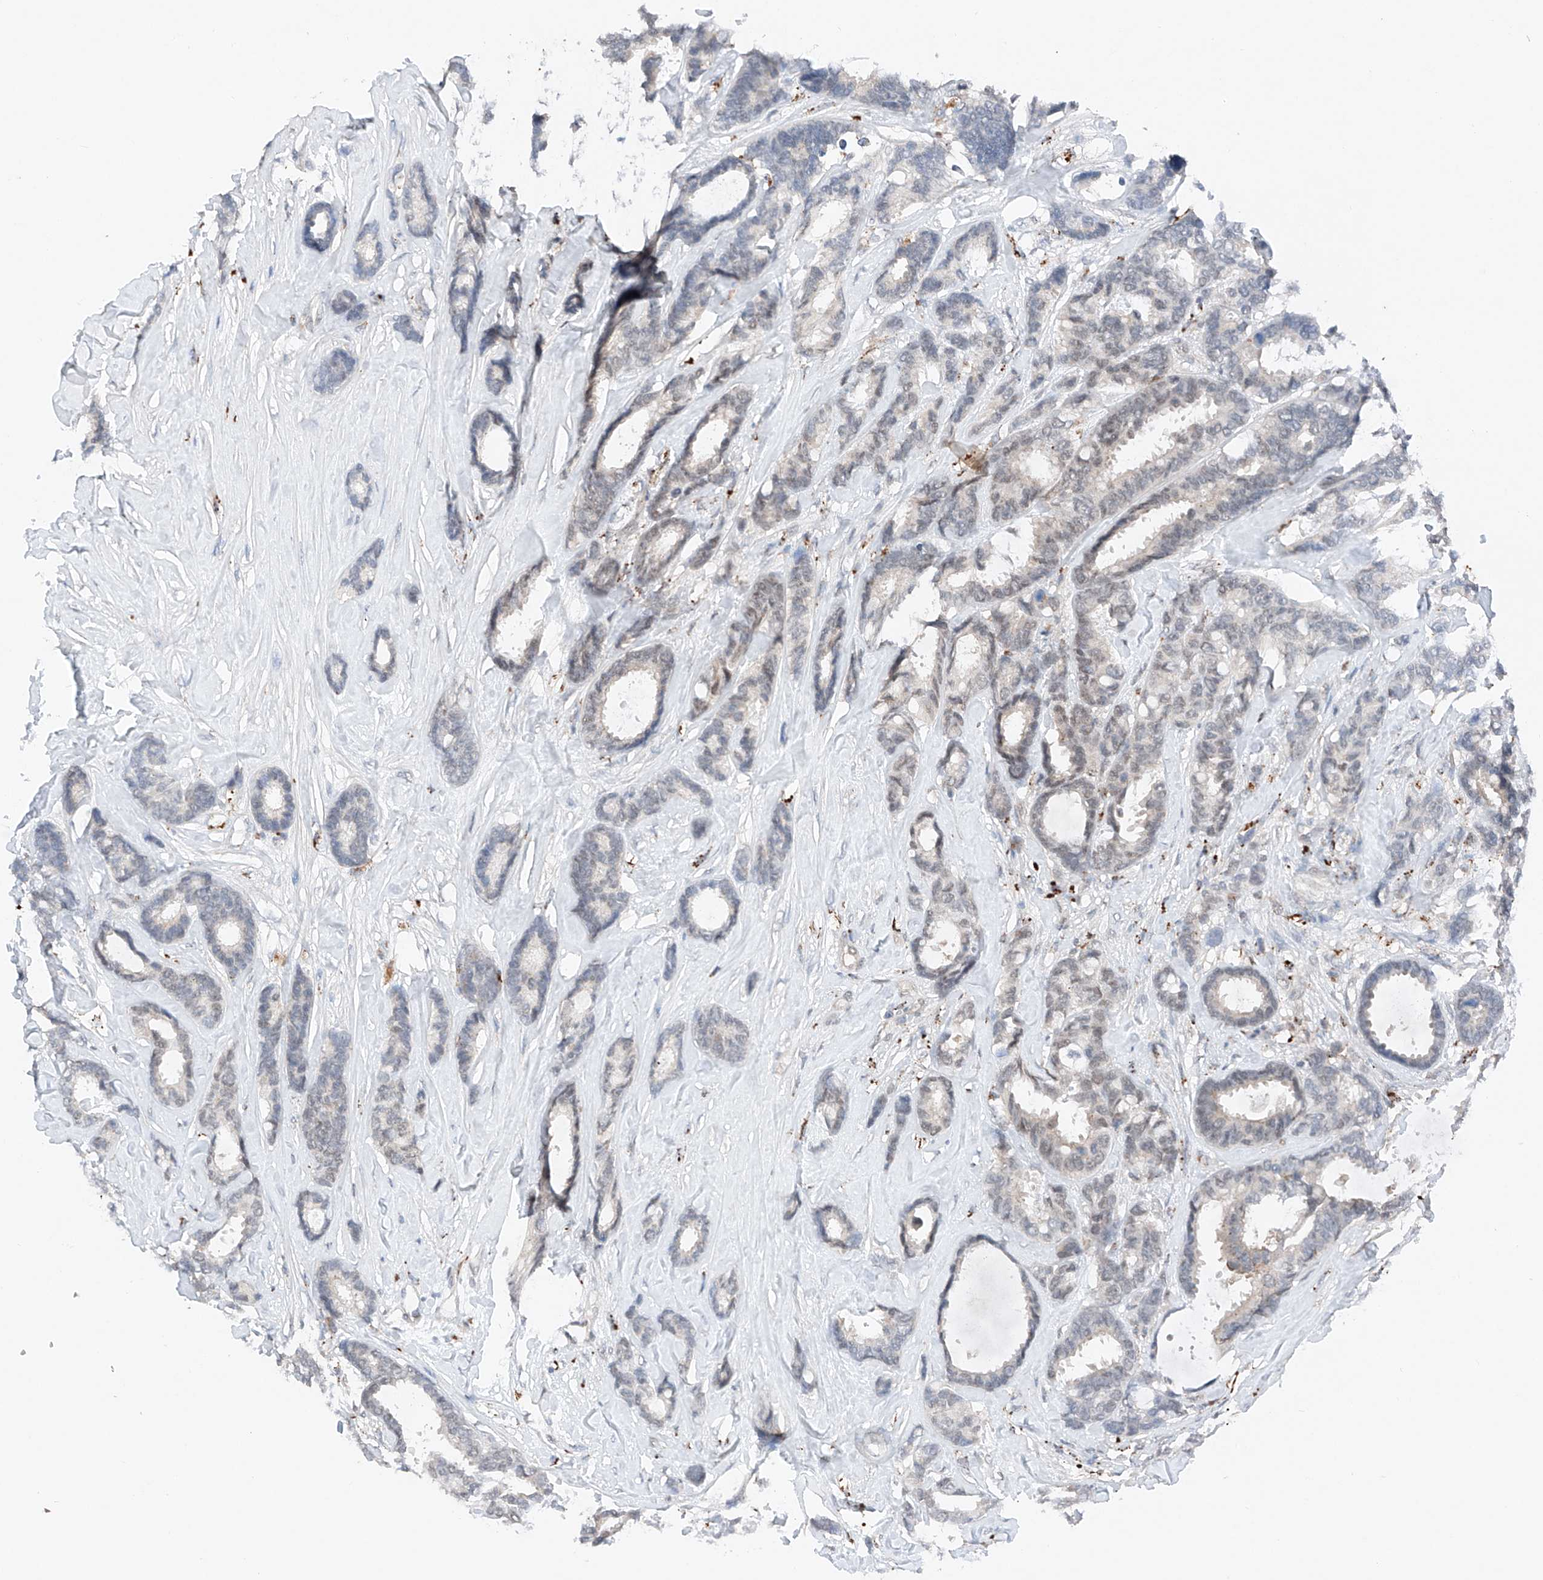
{"staining": {"intensity": "negative", "quantity": "none", "location": "none"}, "tissue": "breast cancer", "cell_type": "Tumor cells", "image_type": "cancer", "snomed": [{"axis": "morphology", "description": "Duct carcinoma"}, {"axis": "topography", "description": "Breast"}], "caption": "There is no significant positivity in tumor cells of breast cancer (intraductal carcinoma). (DAB (3,3'-diaminobenzidine) IHC, high magnification).", "gene": "TBX4", "patient": {"sex": "female", "age": 87}}